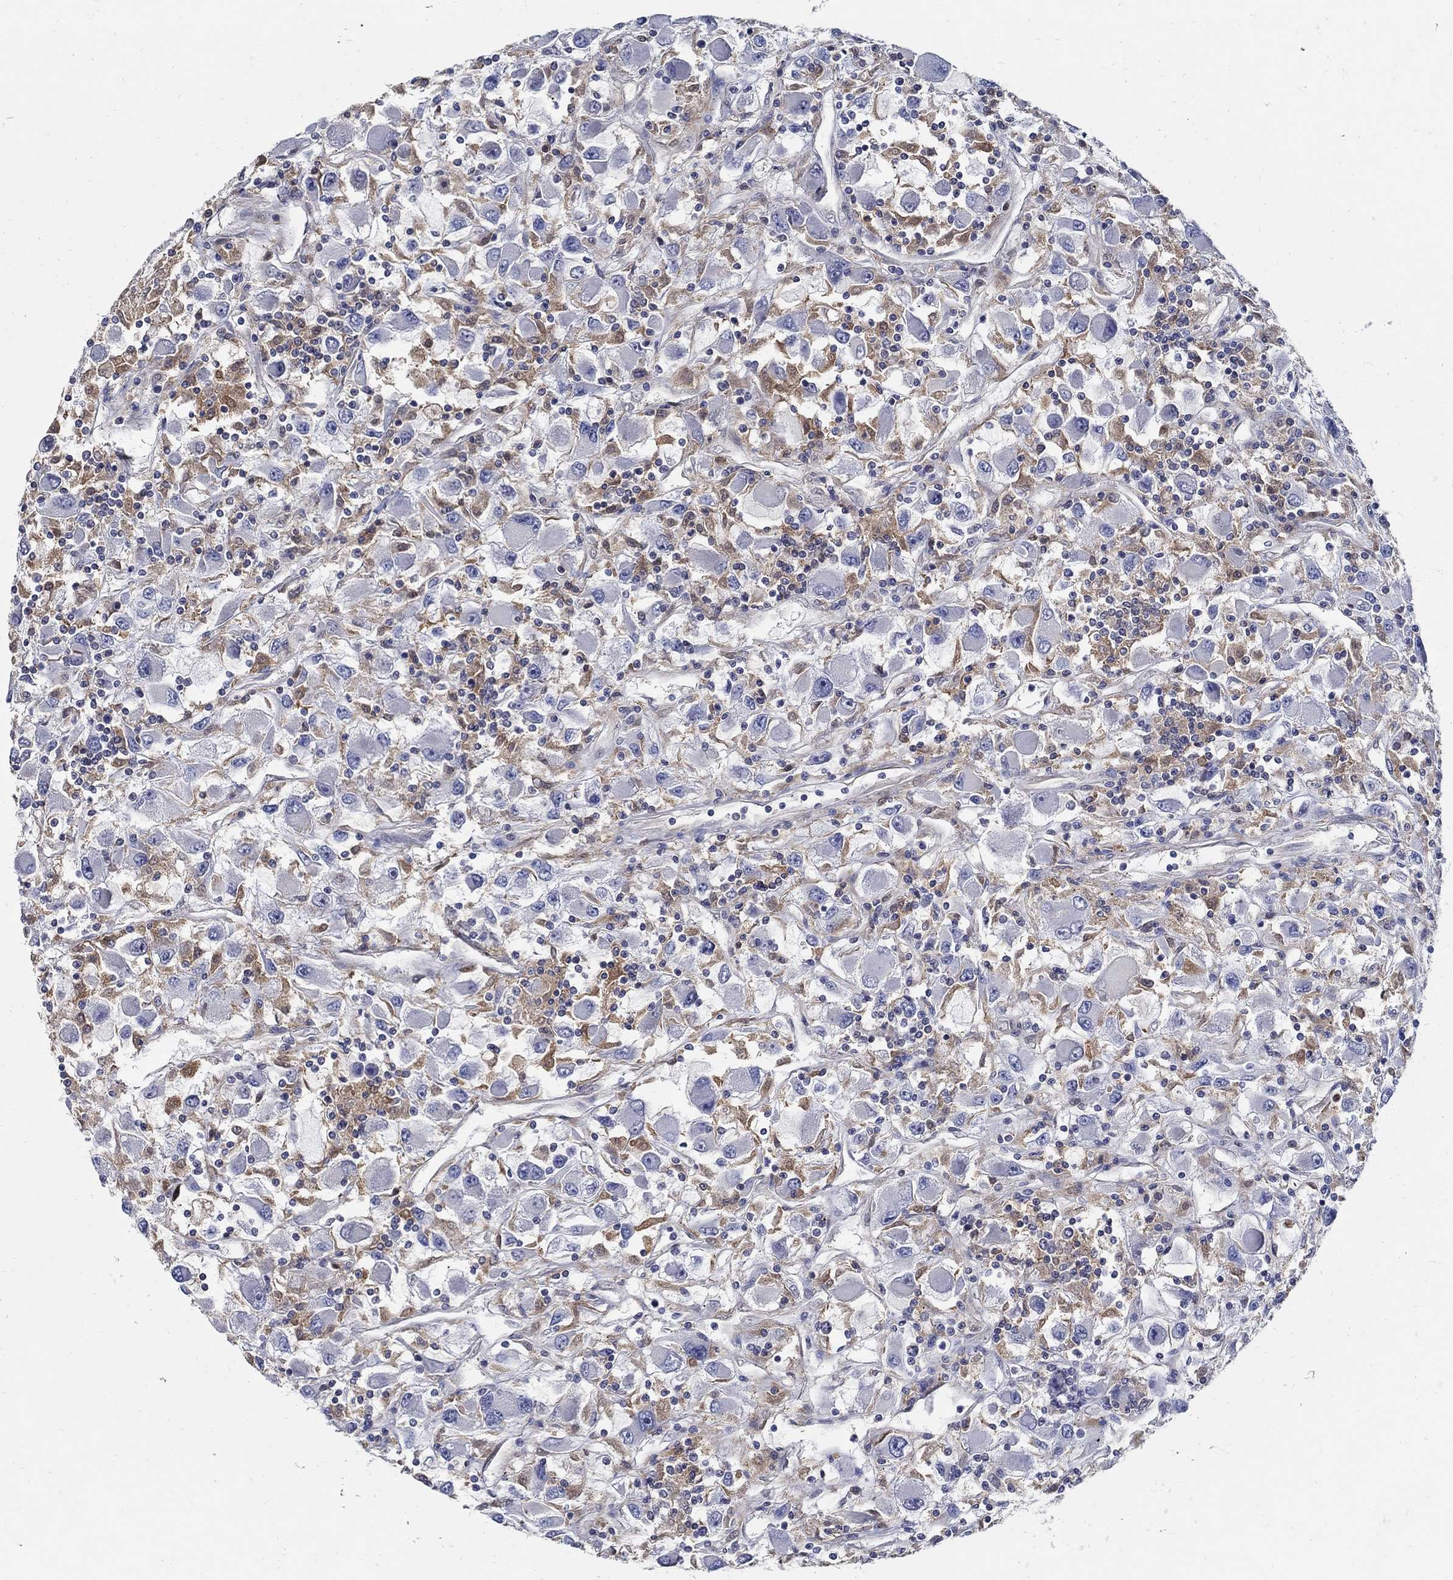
{"staining": {"intensity": "negative", "quantity": "none", "location": "none"}, "tissue": "renal cancer", "cell_type": "Tumor cells", "image_type": "cancer", "snomed": [{"axis": "morphology", "description": "Adenocarcinoma, NOS"}, {"axis": "topography", "description": "Kidney"}], "caption": "This histopathology image is of renal cancer (adenocarcinoma) stained with immunohistochemistry to label a protein in brown with the nuclei are counter-stained blue. There is no positivity in tumor cells. (DAB immunohistochemistry with hematoxylin counter stain).", "gene": "MTHFR", "patient": {"sex": "female", "age": 67}}